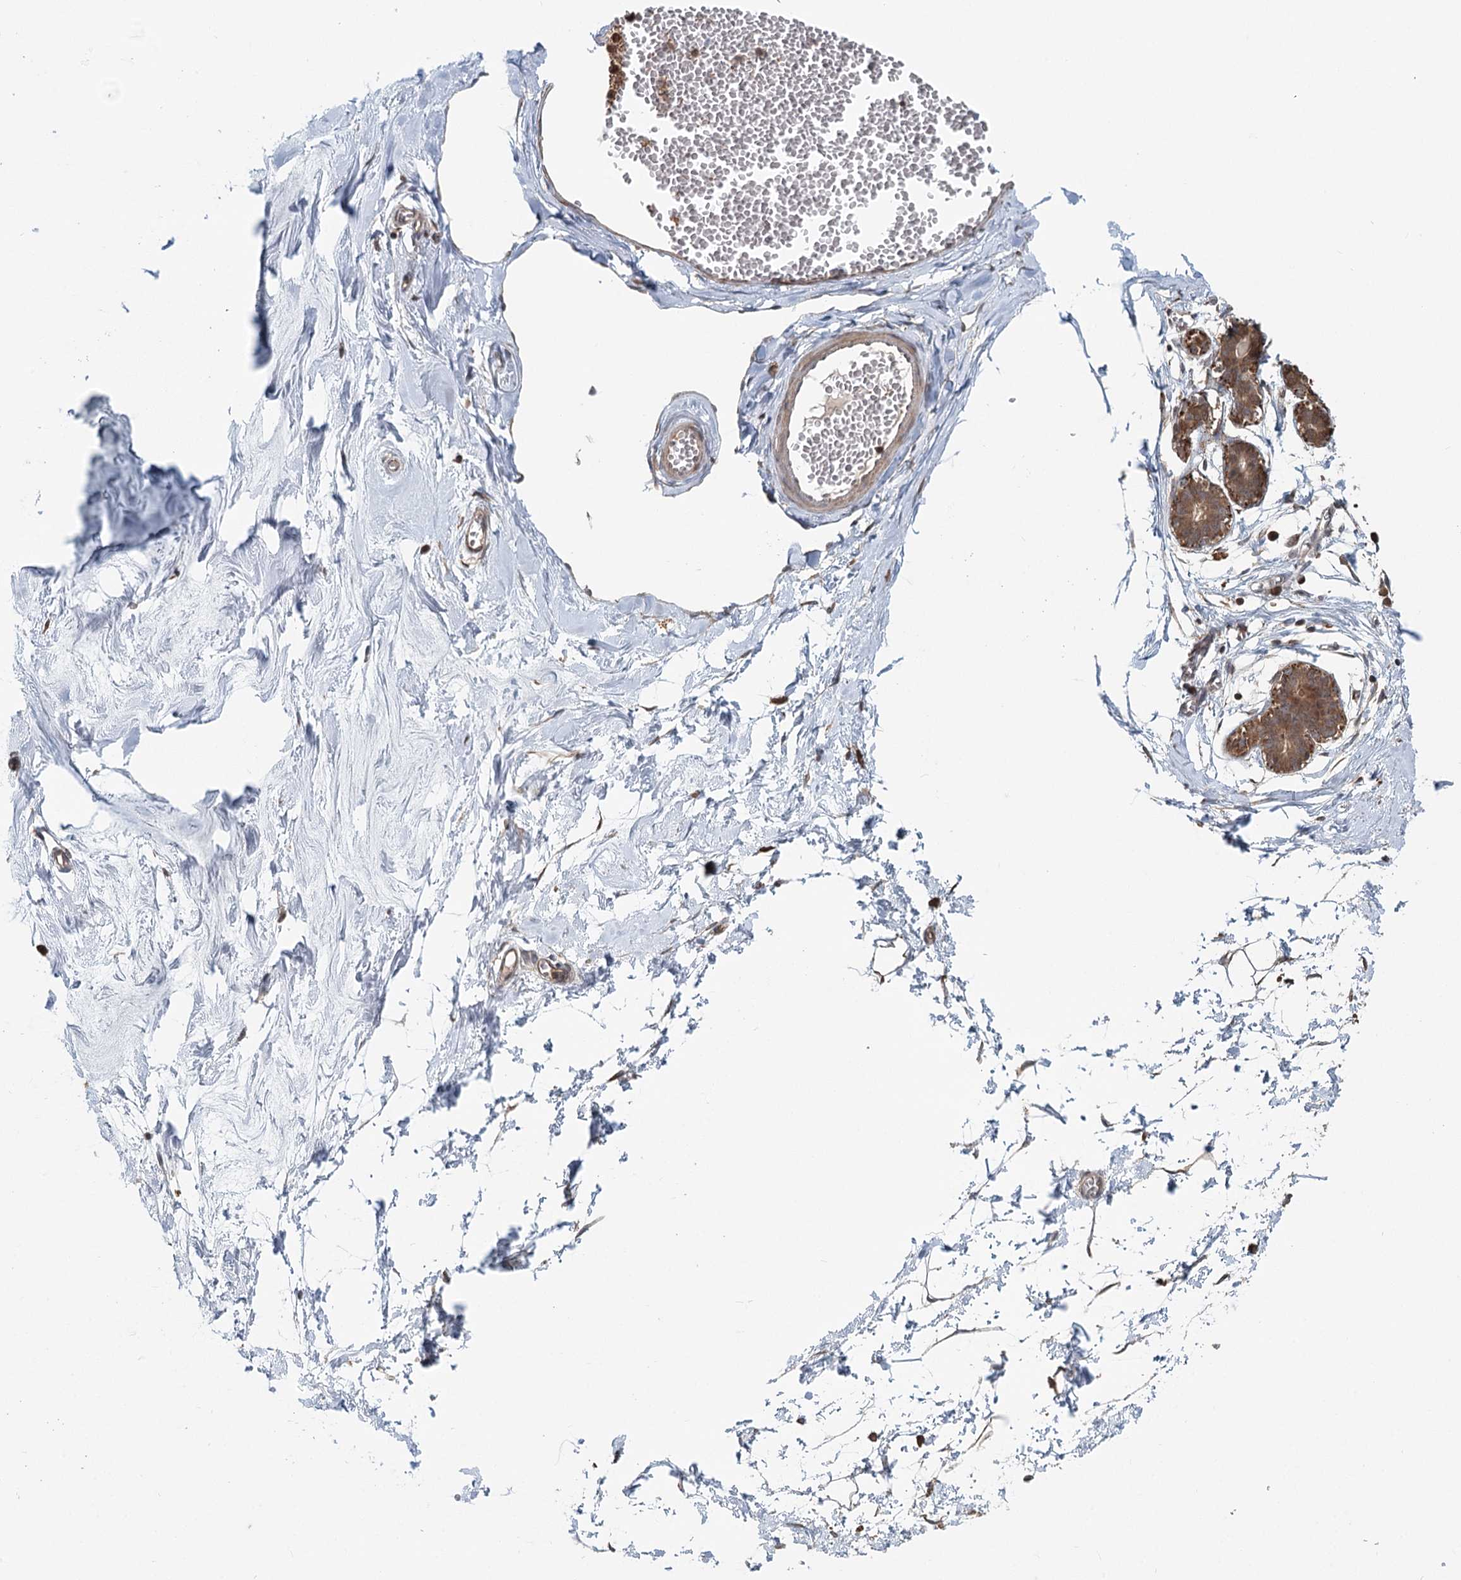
{"staining": {"intensity": "weak", "quantity": "25%-75%", "location": "cytoplasmic/membranous"}, "tissue": "breast", "cell_type": "Adipocytes", "image_type": "normal", "snomed": [{"axis": "morphology", "description": "Normal tissue, NOS"}, {"axis": "topography", "description": "Breast"}], "caption": "A high-resolution image shows IHC staining of benign breast, which displays weak cytoplasmic/membranous positivity in about 25%-75% of adipocytes.", "gene": "RNF111", "patient": {"sex": "female", "age": 27}}